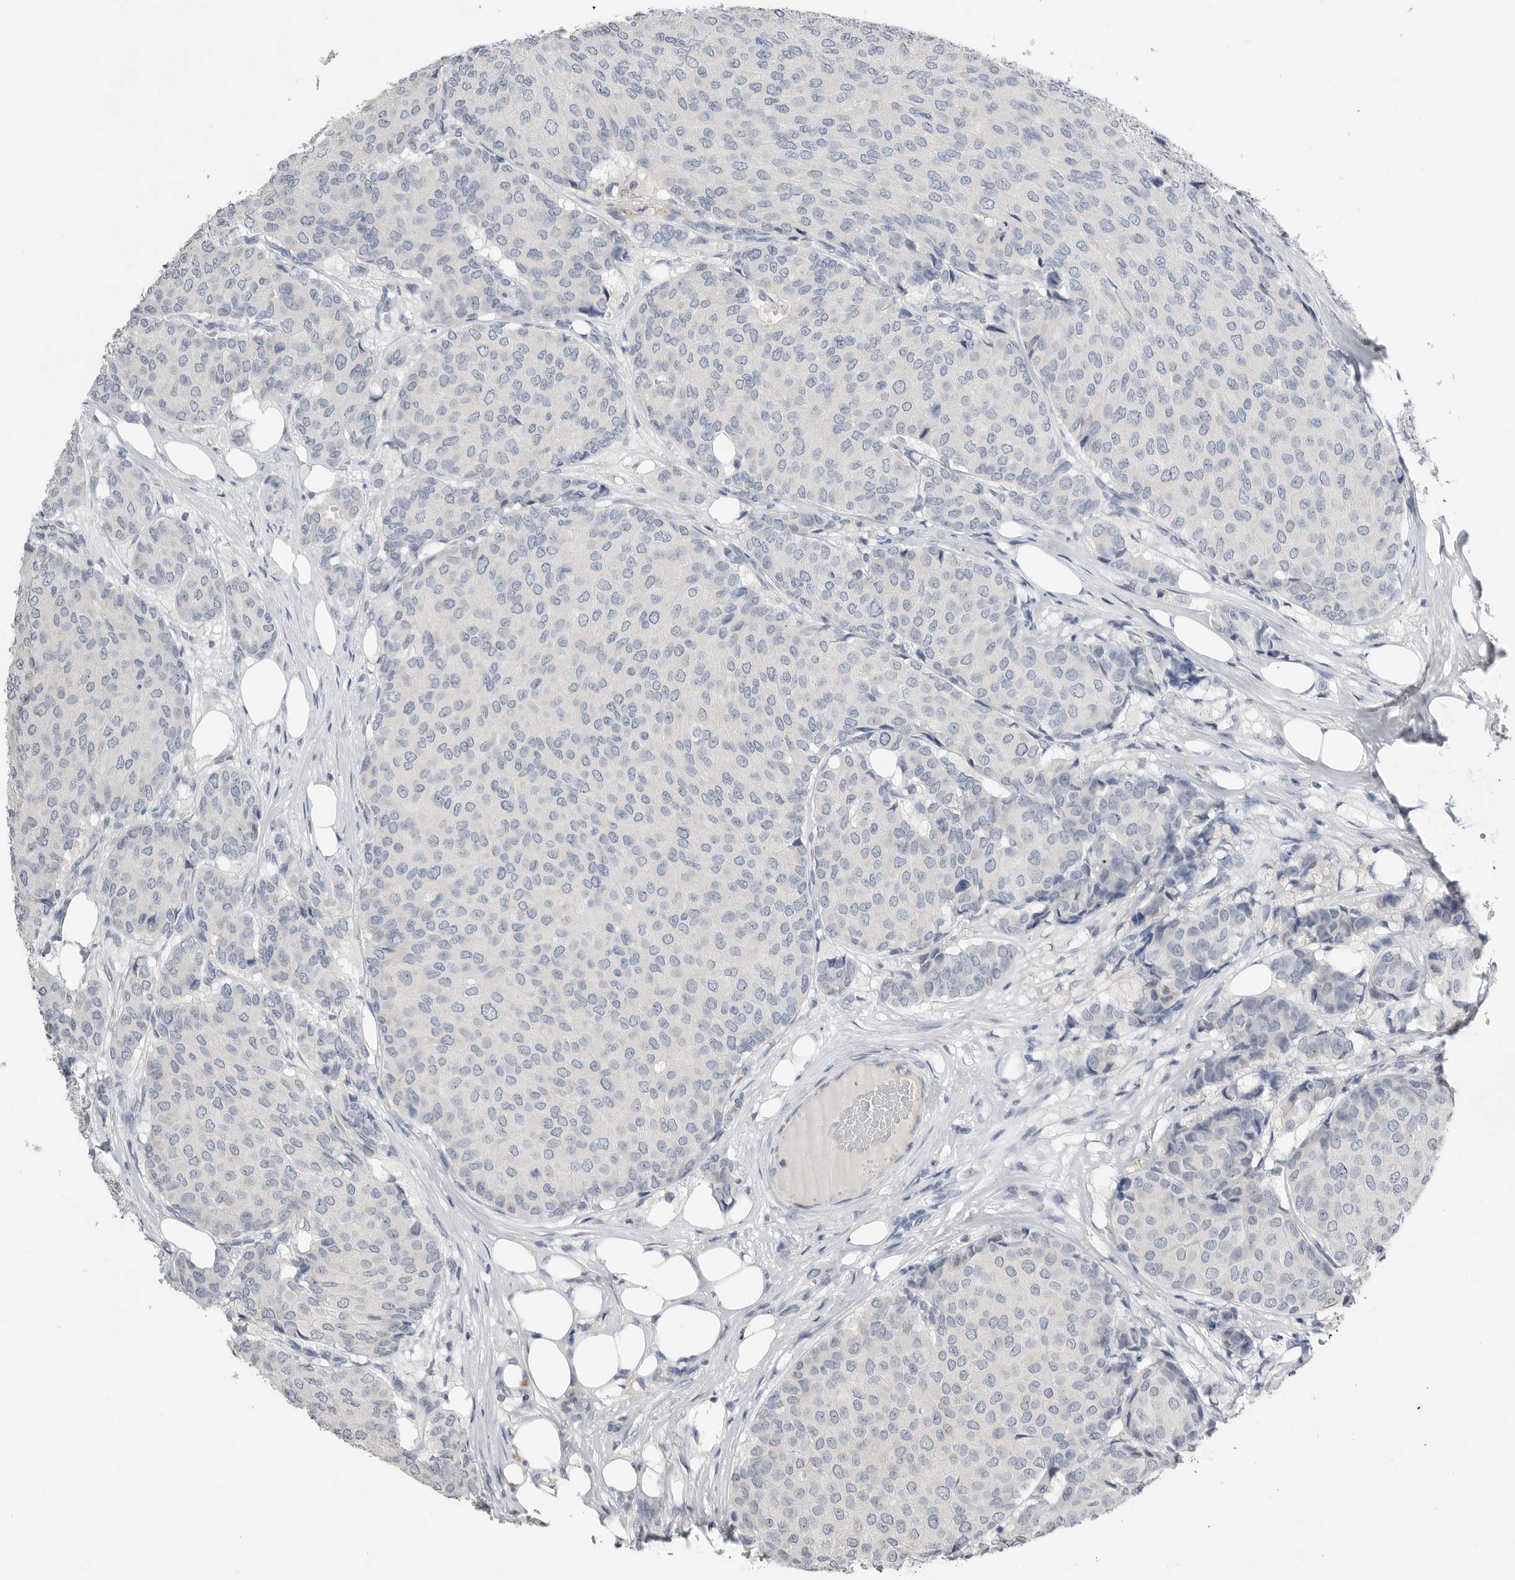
{"staining": {"intensity": "negative", "quantity": "none", "location": "none"}, "tissue": "breast cancer", "cell_type": "Tumor cells", "image_type": "cancer", "snomed": [{"axis": "morphology", "description": "Duct carcinoma"}, {"axis": "topography", "description": "Breast"}], "caption": "Immunohistochemistry (IHC) of breast invasive ductal carcinoma shows no positivity in tumor cells.", "gene": "FABP6", "patient": {"sex": "female", "age": 75}}